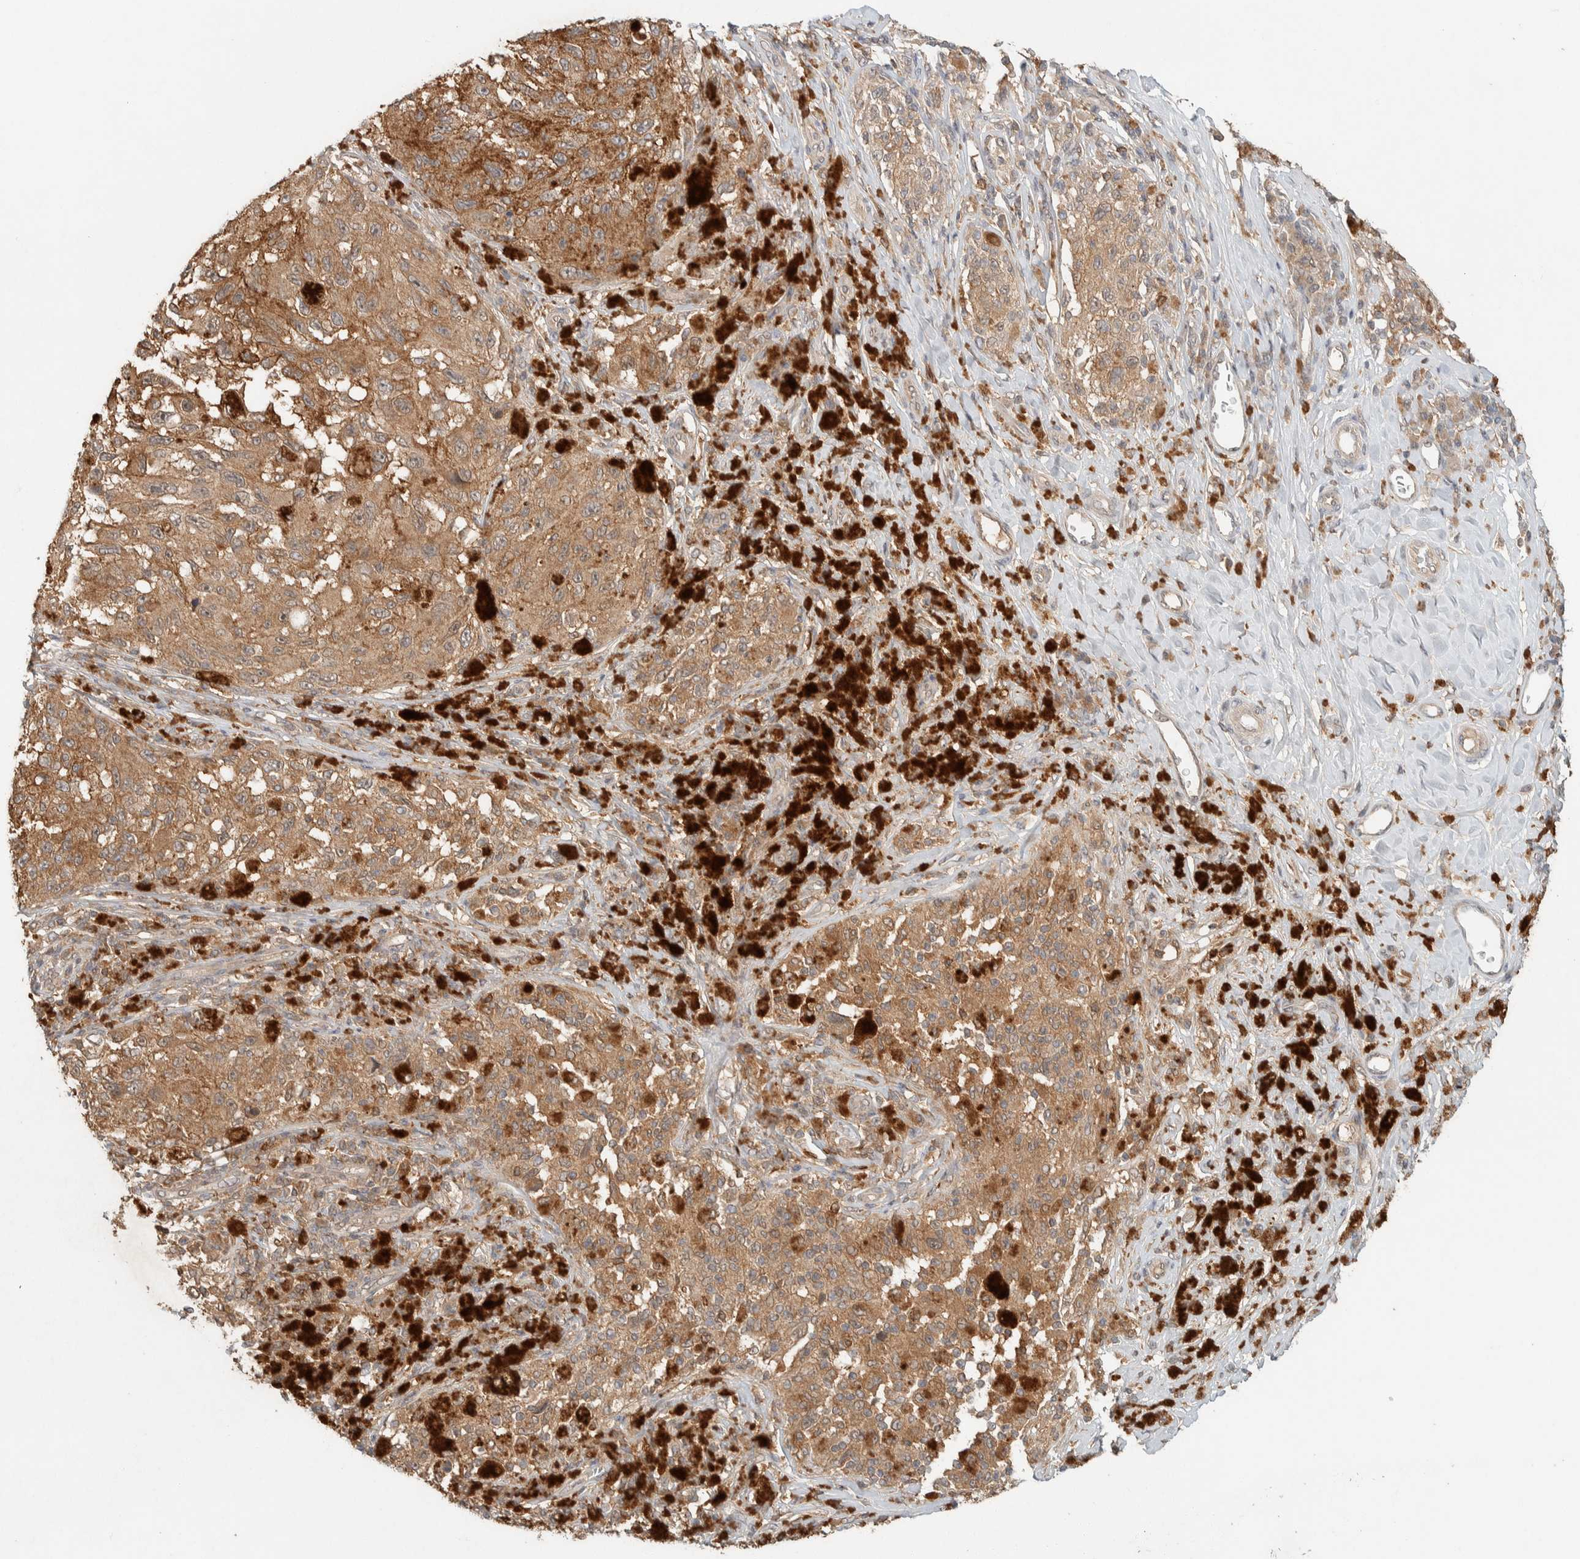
{"staining": {"intensity": "moderate", "quantity": ">75%", "location": "cytoplasmic/membranous"}, "tissue": "melanoma", "cell_type": "Tumor cells", "image_type": "cancer", "snomed": [{"axis": "morphology", "description": "Malignant melanoma, NOS"}, {"axis": "topography", "description": "Skin"}], "caption": "Protein expression analysis of melanoma displays moderate cytoplasmic/membranous staining in about >75% of tumor cells.", "gene": "ZNF567", "patient": {"sex": "female", "age": 73}}